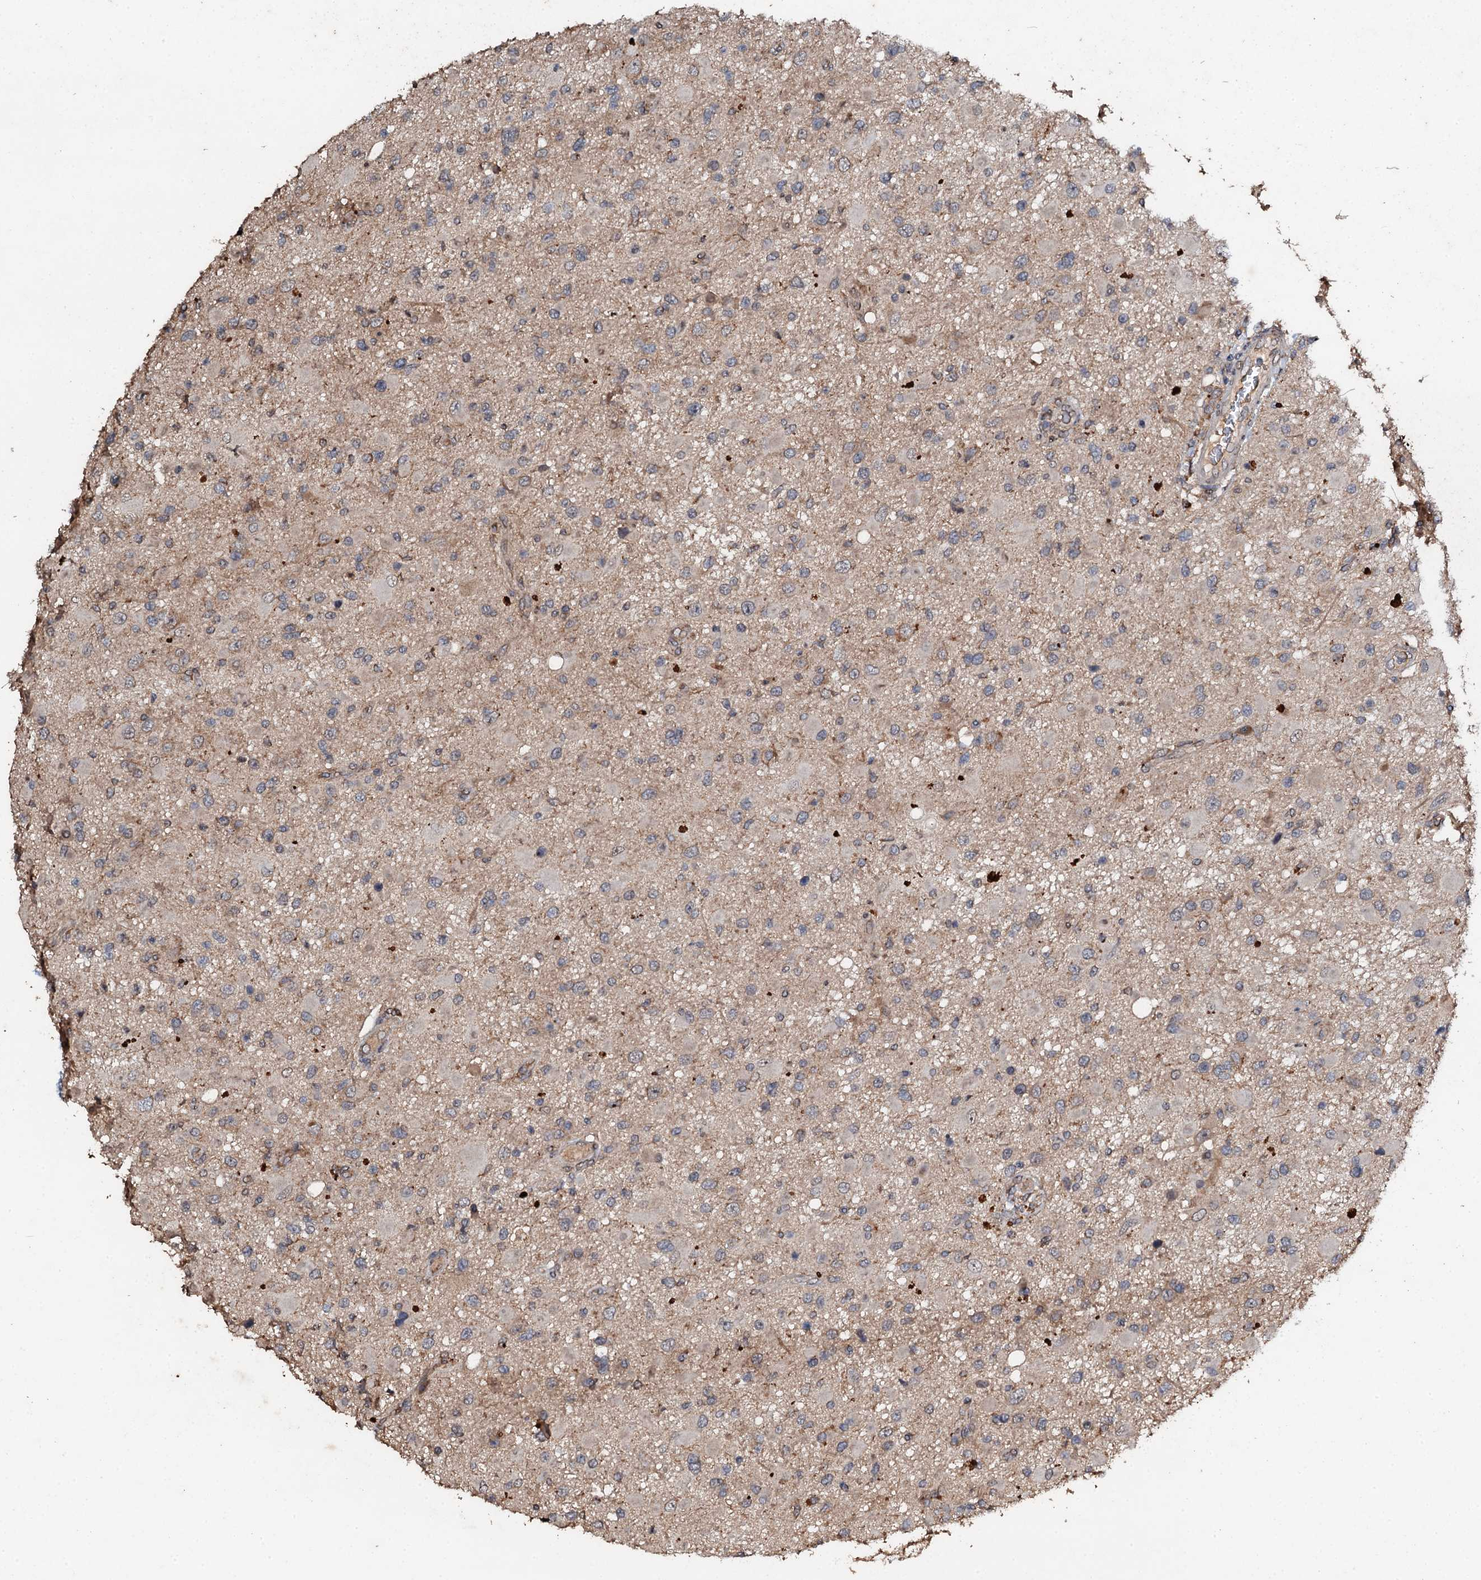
{"staining": {"intensity": "negative", "quantity": "none", "location": "none"}, "tissue": "glioma", "cell_type": "Tumor cells", "image_type": "cancer", "snomed": [{"axis": "morphology", "description": "Glioma, malignant, High grade"}, {"axis": "topography", "description": "Brain"}], "caption": "Histopathology image shows no significant protein staining in tumor cells of malignant glioma (high-grade).", "gene": "ADAMTS10", "patient": {"sex": "male", "age": 53}}